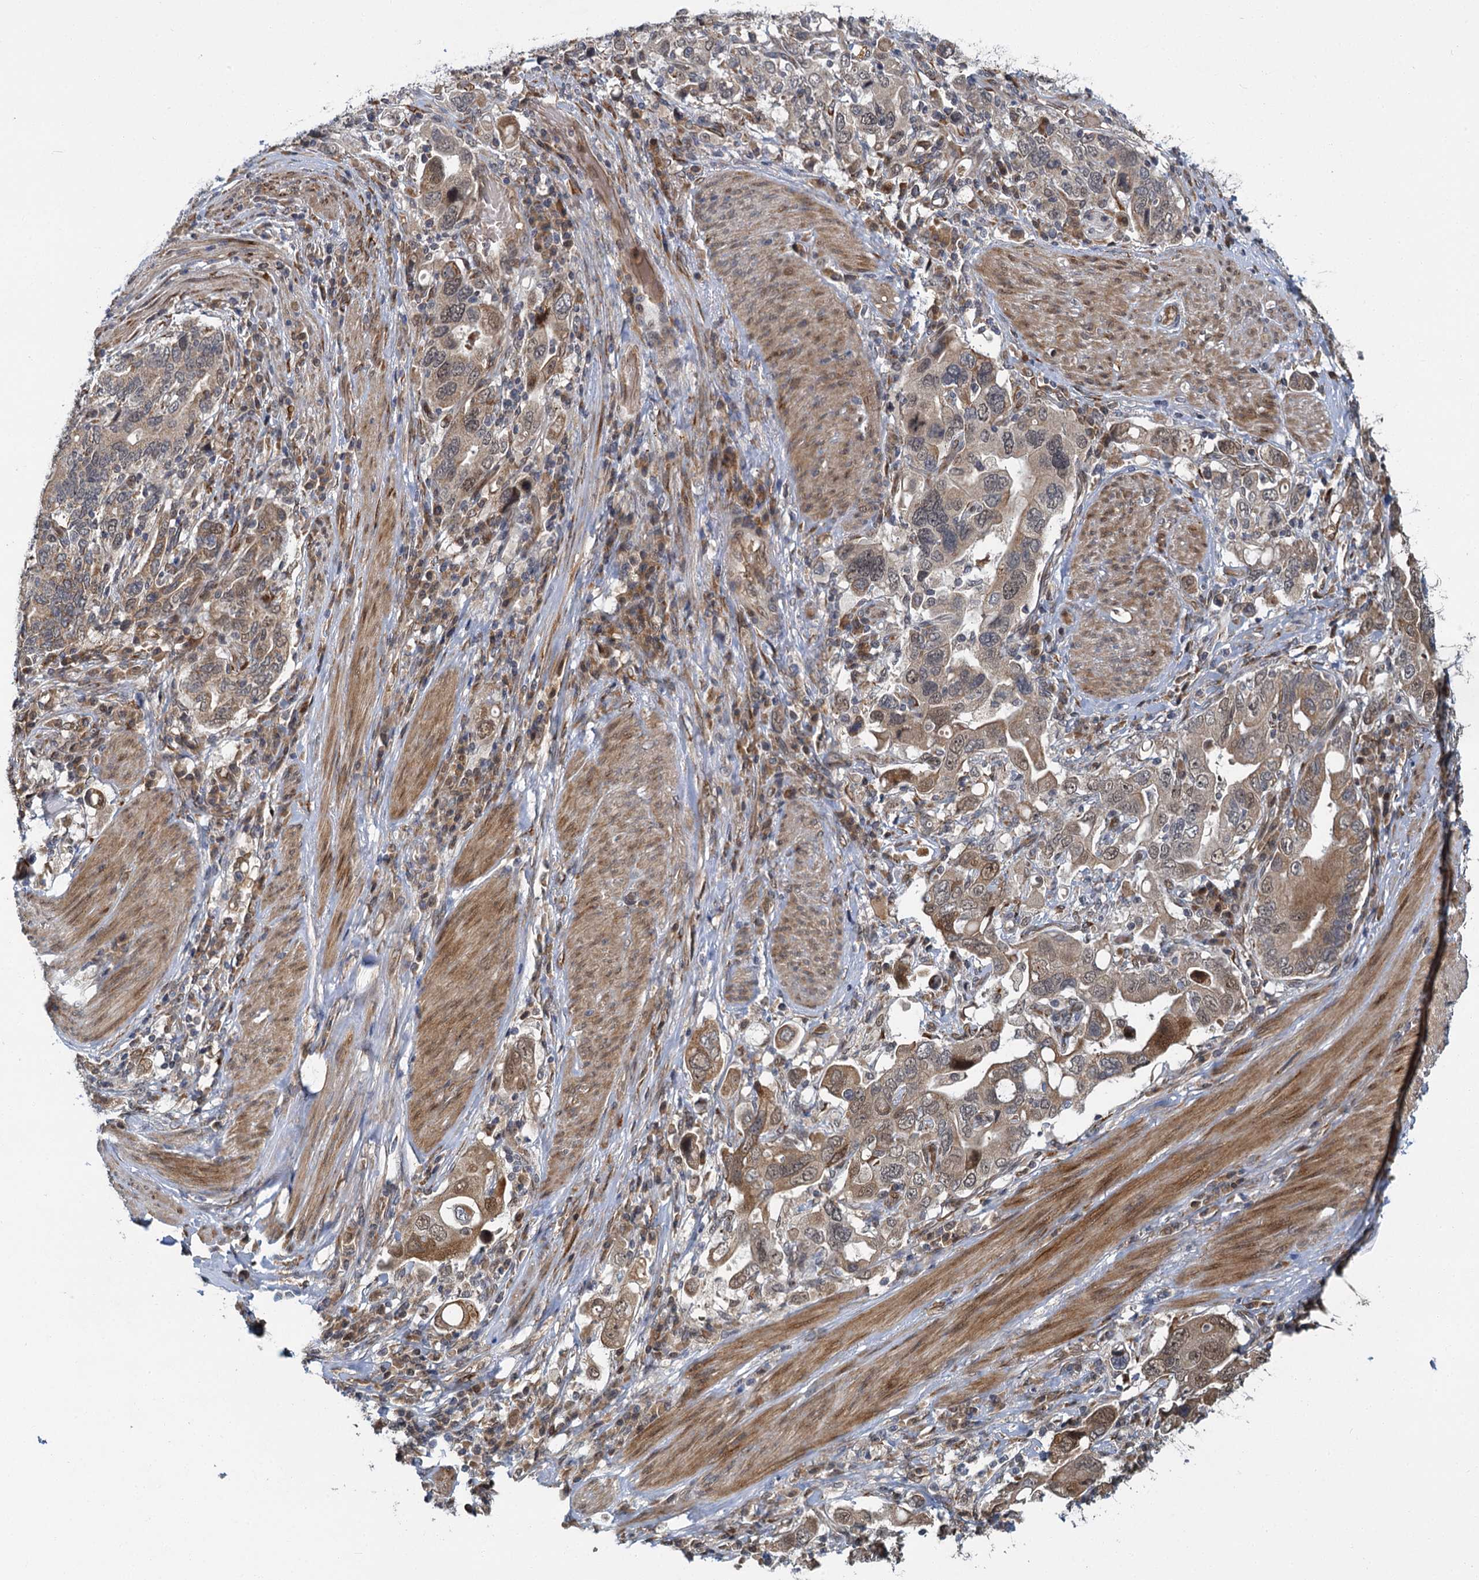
{"staining": {"intensity": "weak", "quantity": ">75%", "location": "cytoplasmic/membranous"}, "tissue": "stomach cancer", "cell_type": "Tumor cells", "image_type": "cancer", "snomed": [{"axis": "morphology", "description": "Adenocarcinoma, NOS"}, {"axis": "topography", "description": "Stomach, upper"}], "caption": "Protein expression analysis of stomach cancer (adenocarcinoma) demonstrates weak cytoplasmic/membranous positivity in approximately >75% of tumor cells.", "gene": "APBA2", "patient": {"sex": "male", "age": 62}}